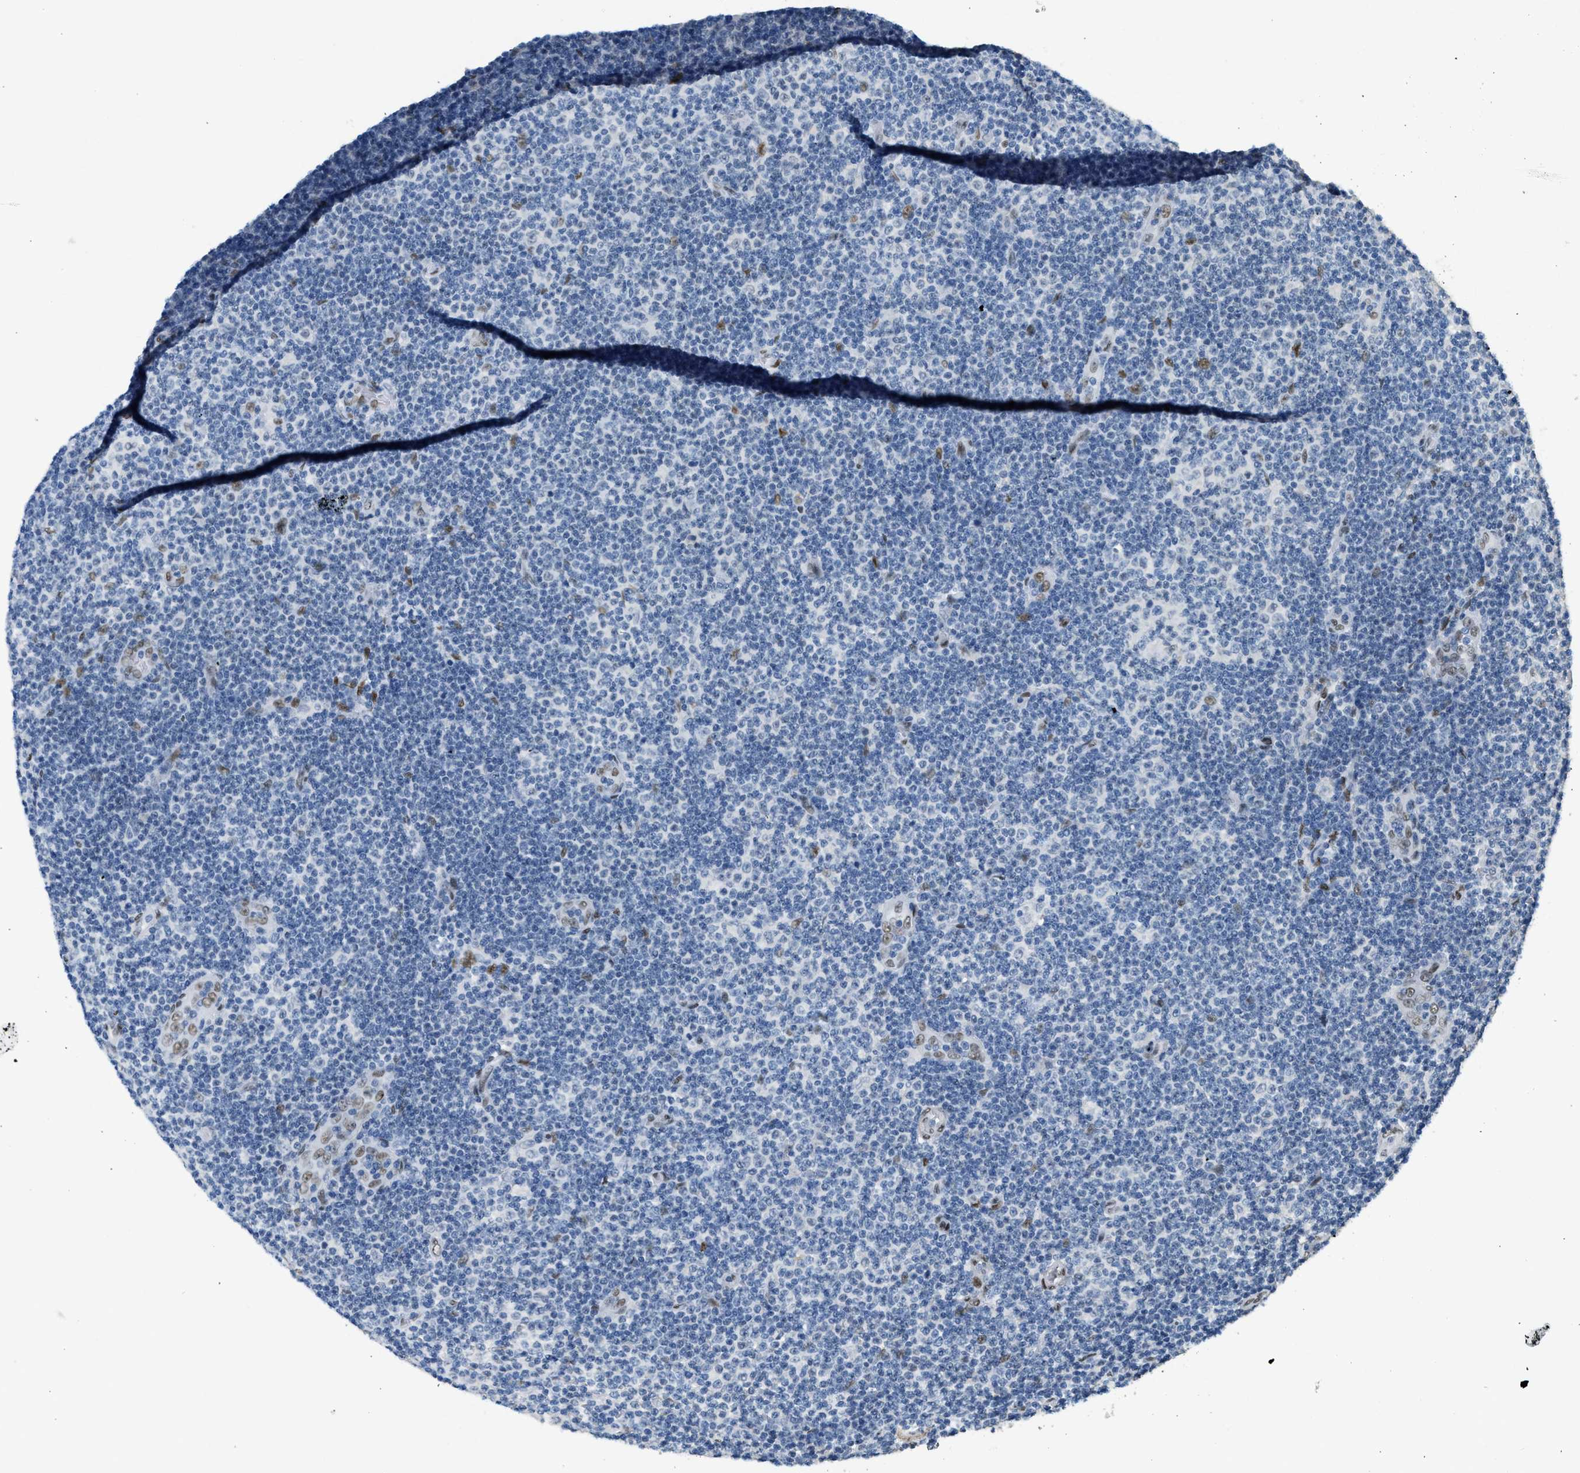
{"staining": {"intensity": "negative", "quantity": "none", "location": "none"}, "tissue": "lymphoma", "cell_type": "Tumor cells", "image_type": "cancer", "snomed": [{"axis": "morphology", "description": "Malignant lymphoma, non-Hodgkin's type, Low grade"}, {"axis": "topography", "description": "Lymph node"}], "caption": "Human lymphoma stained for a protein using IHC shows no expression in tumor cells.", "gene": "ZBTB20", "patient": {"sex": "male", "age": 83}}